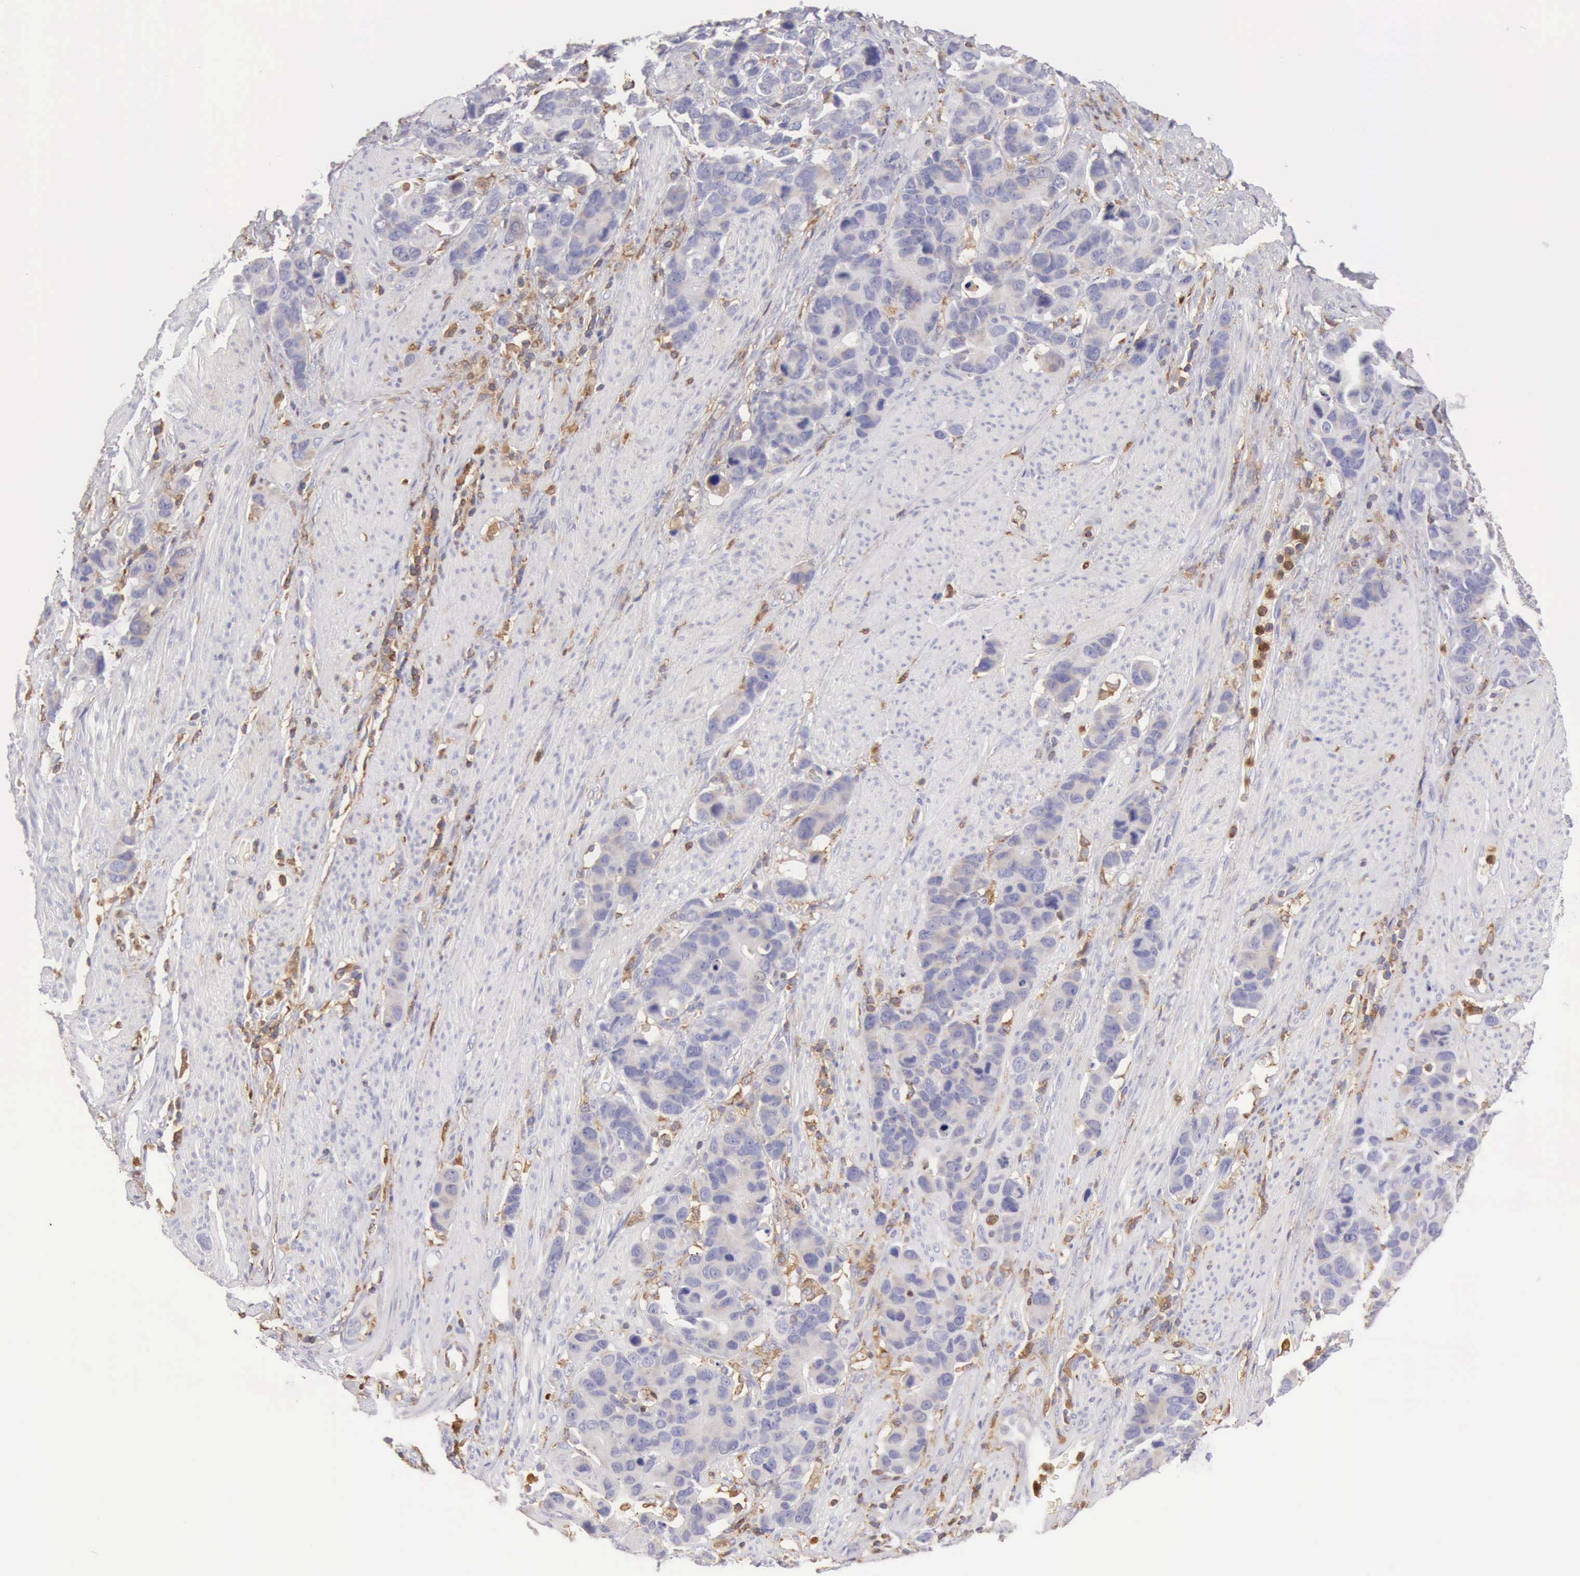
{"staining": {"intensity": "negative", "quantity": "none", "location": "none"}, "tissue": "stomach cancer", "cell_type": "Tumor cells", "image_type": "cancer", "snomed": [{"axis": "morphology", "description": "Adenocarcinoma, NOS"}, {"axis": "topography", "description": "Stomach, upper"}], "caption": "Immunohistochemical staining of human adenocarcinoma (stomach) reveals no significant staining in tumor cells. (Immunohistochemistry (ihc), brightfield microscopy, high magnification).", "gene": "ARHGAP4", "patient": {"sex": "male", "age": 71}}